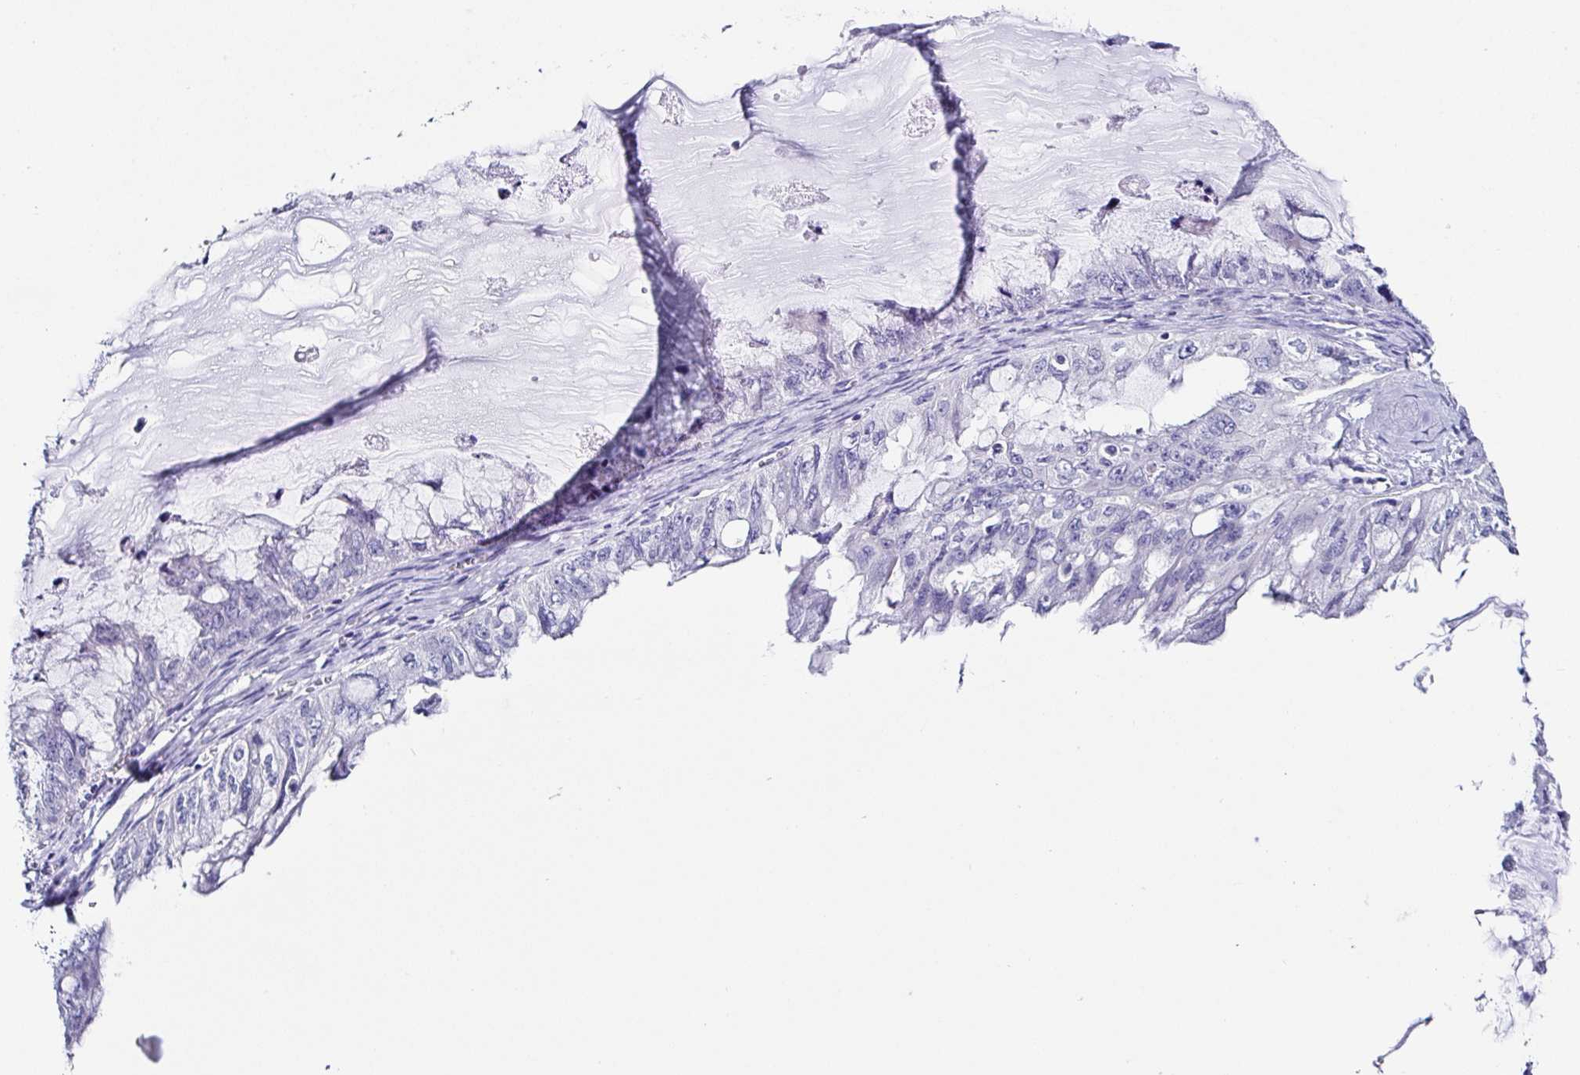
{"staining": {"intensity": "negative", "quantity": "none", "location": "none"}, "tissue": "ovarian cancer", "cell_type": "Tumor cells", "image_type": "cancer", "snomed": [{"axis": "morphology", "description": "Cystadenocarcinoma, mucinous, NOS"}, {"axis": "topography", "description": "Ovary"}], "caption": "This is an immunohistochemistry (IHC) histopathology image of human ovarian cancer. There is no staining in tumor cells.", "gene": "UGT3A1", "patient": {"sex": "female", "age": 72}}